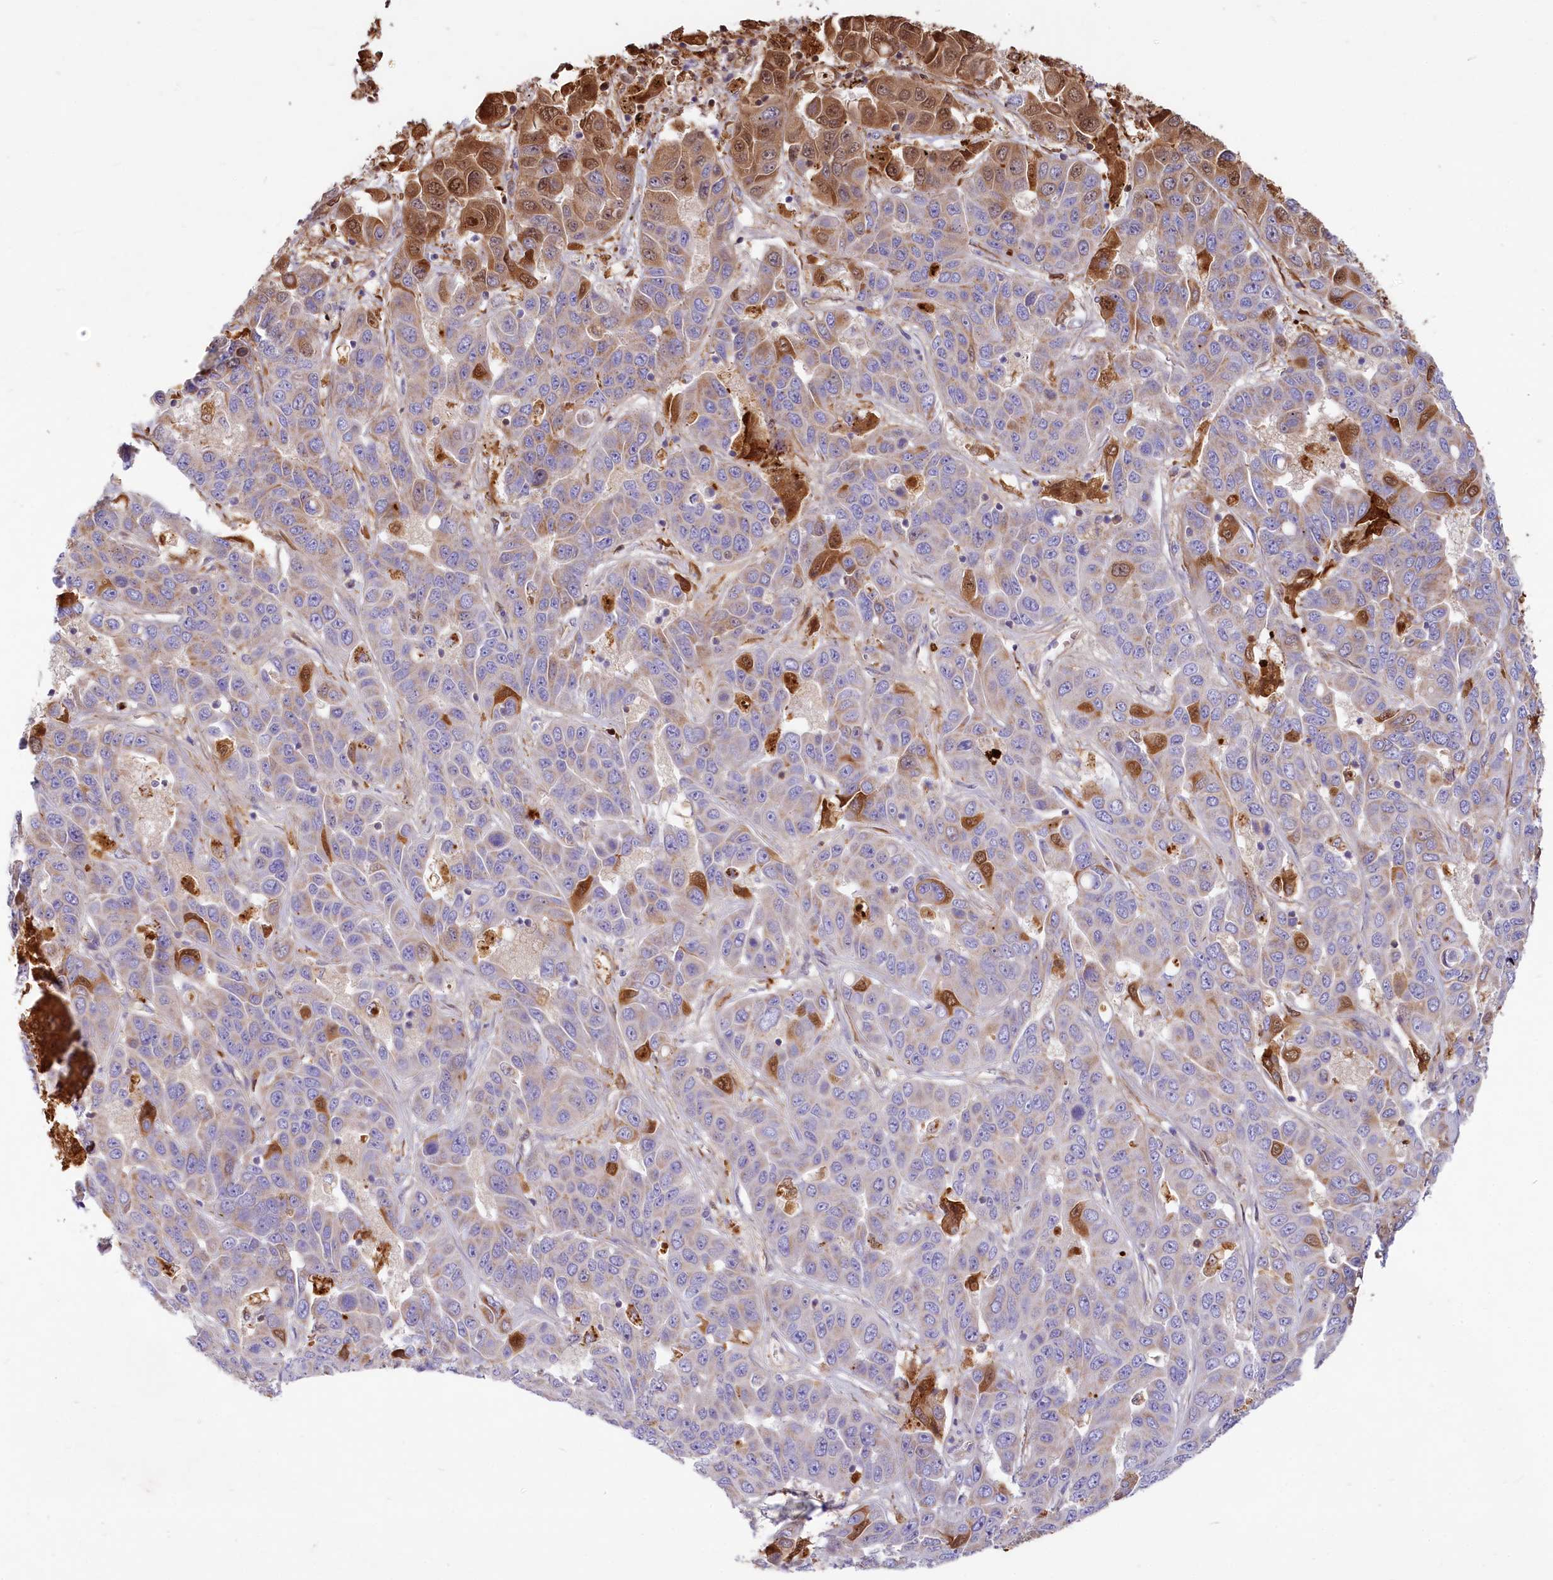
{"staining": {"intensity": "moderate", "quantity": "25%-75%", "location": "cytoplasmic/membranous"}, "tissue": "liver cancer", "cell_type": "Tumor cells", "image_type": "cancer", "snomed": [{"axis": "morphology", "description": "Cholangiocarcinoma"}, {"axis": "topography", "description": "Liver"}], "caption": "Immunohistochemistry (IHC) staining of liver cancer (cholangiocarcinoma), which shows medium levels of moderate cytoplasmic/membranous expression in approximately 25%-75% of tumor cells indicating moderate cytoplasmic/membranous protein expression. The staining was performed using DAB (3,3'-diaminobenzidine) (brown) for protein detection and nuclei were counterstained in hematoxylin (blue).", "gene": "LMOD3", "patient": {"sex": "female", "age": 52}}